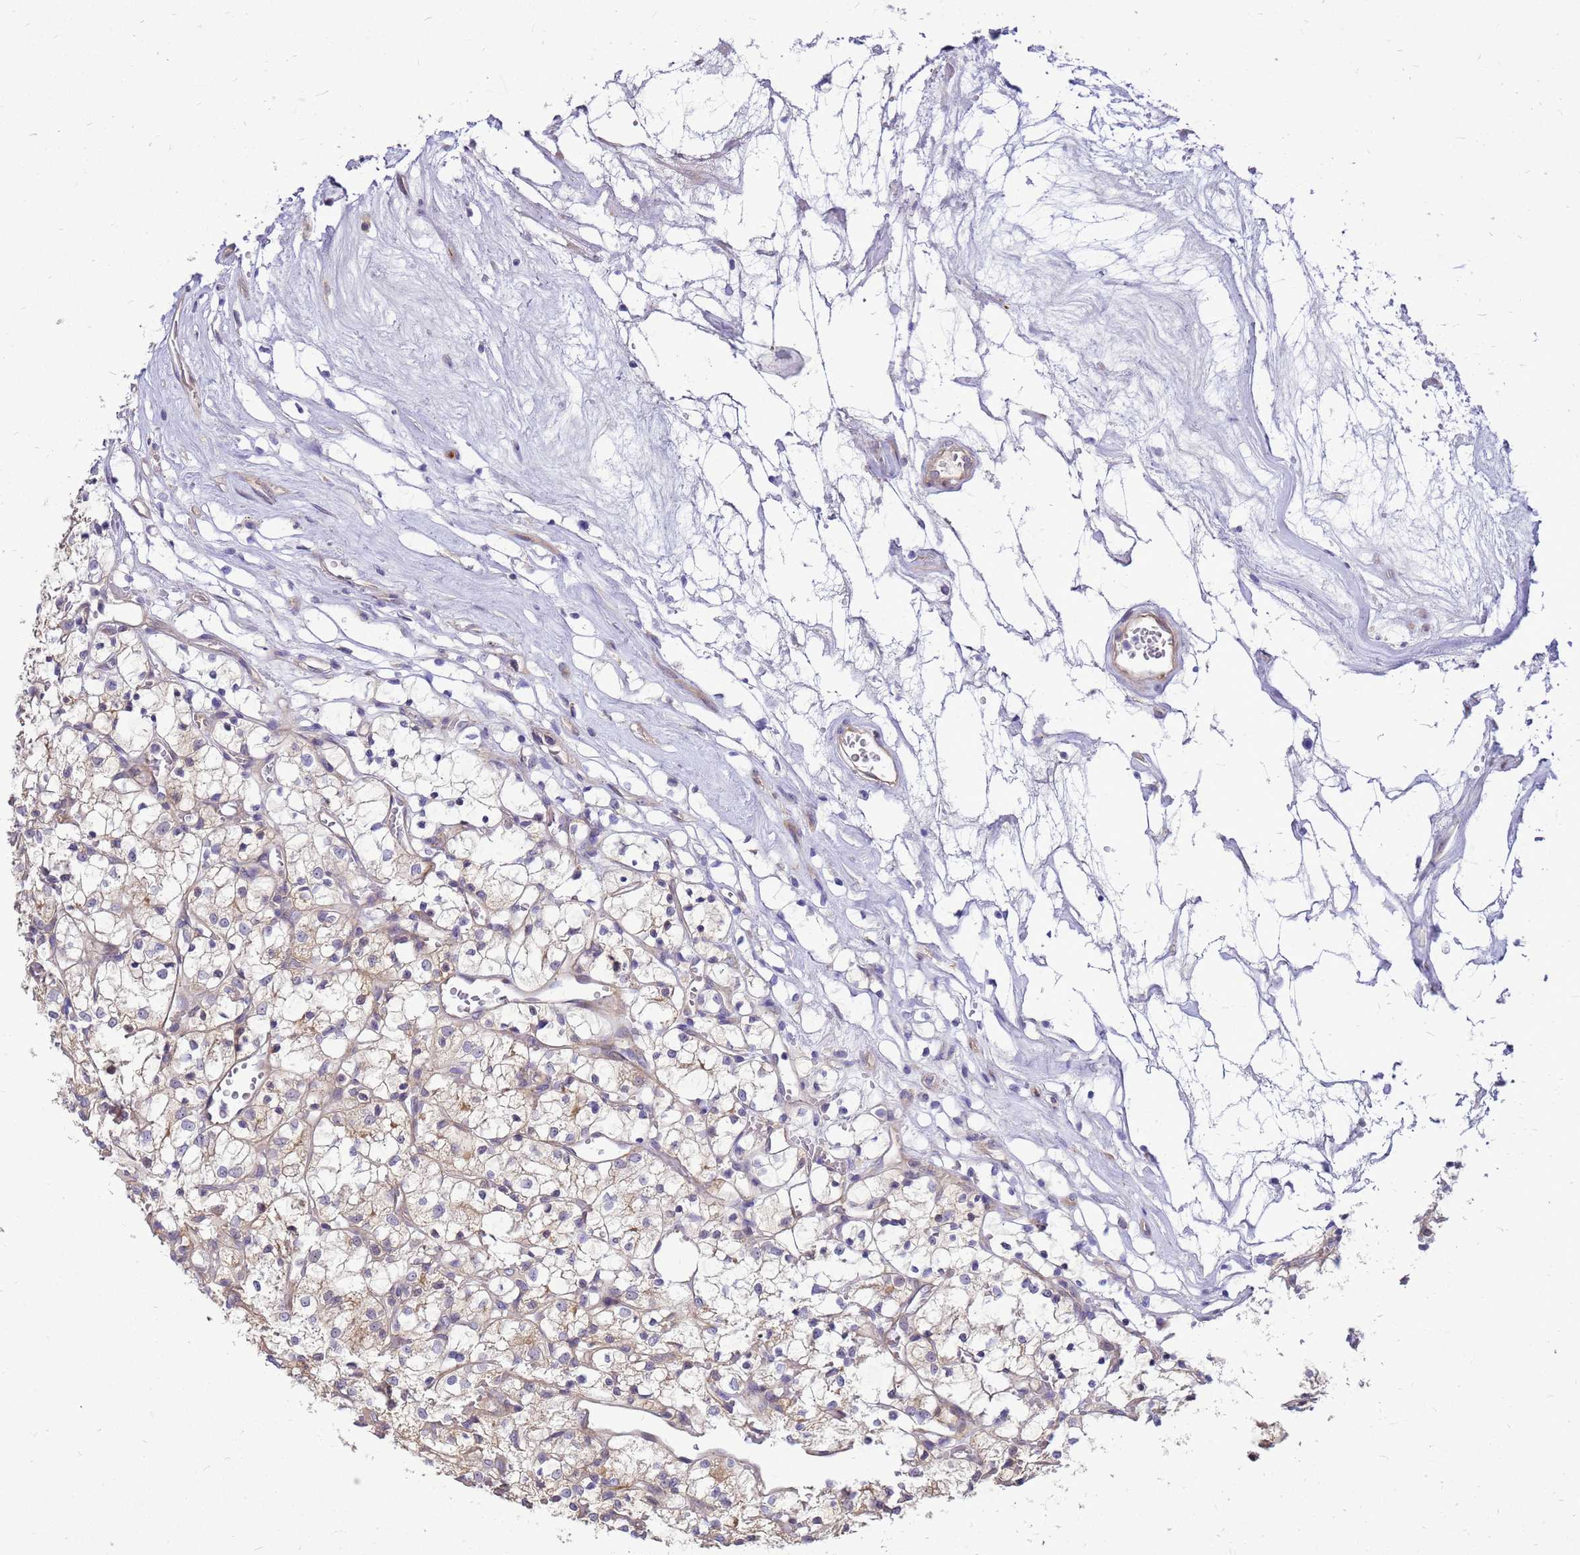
{"staining": {"intensity": "weak", "quantity": "25%-75%", "location": "cytoplasmic/membranous"}, "tissue": "renal cancer", "cell_type": "Tumor cells", "image_type": "cancer", "snomed": [{"axis": "morphology", "description": "Adenocarcinoma, NOS"}, {"axis": "topography", "description": "Kidney"}], "caption": "A histopathology image of human renal adenocarcinoma stained for a protein displays weak cytoplasmic/membranous brown staining in tumor cells.", "gene": "ENOPH1", "patient": {"sex": "female", "age": 69}}